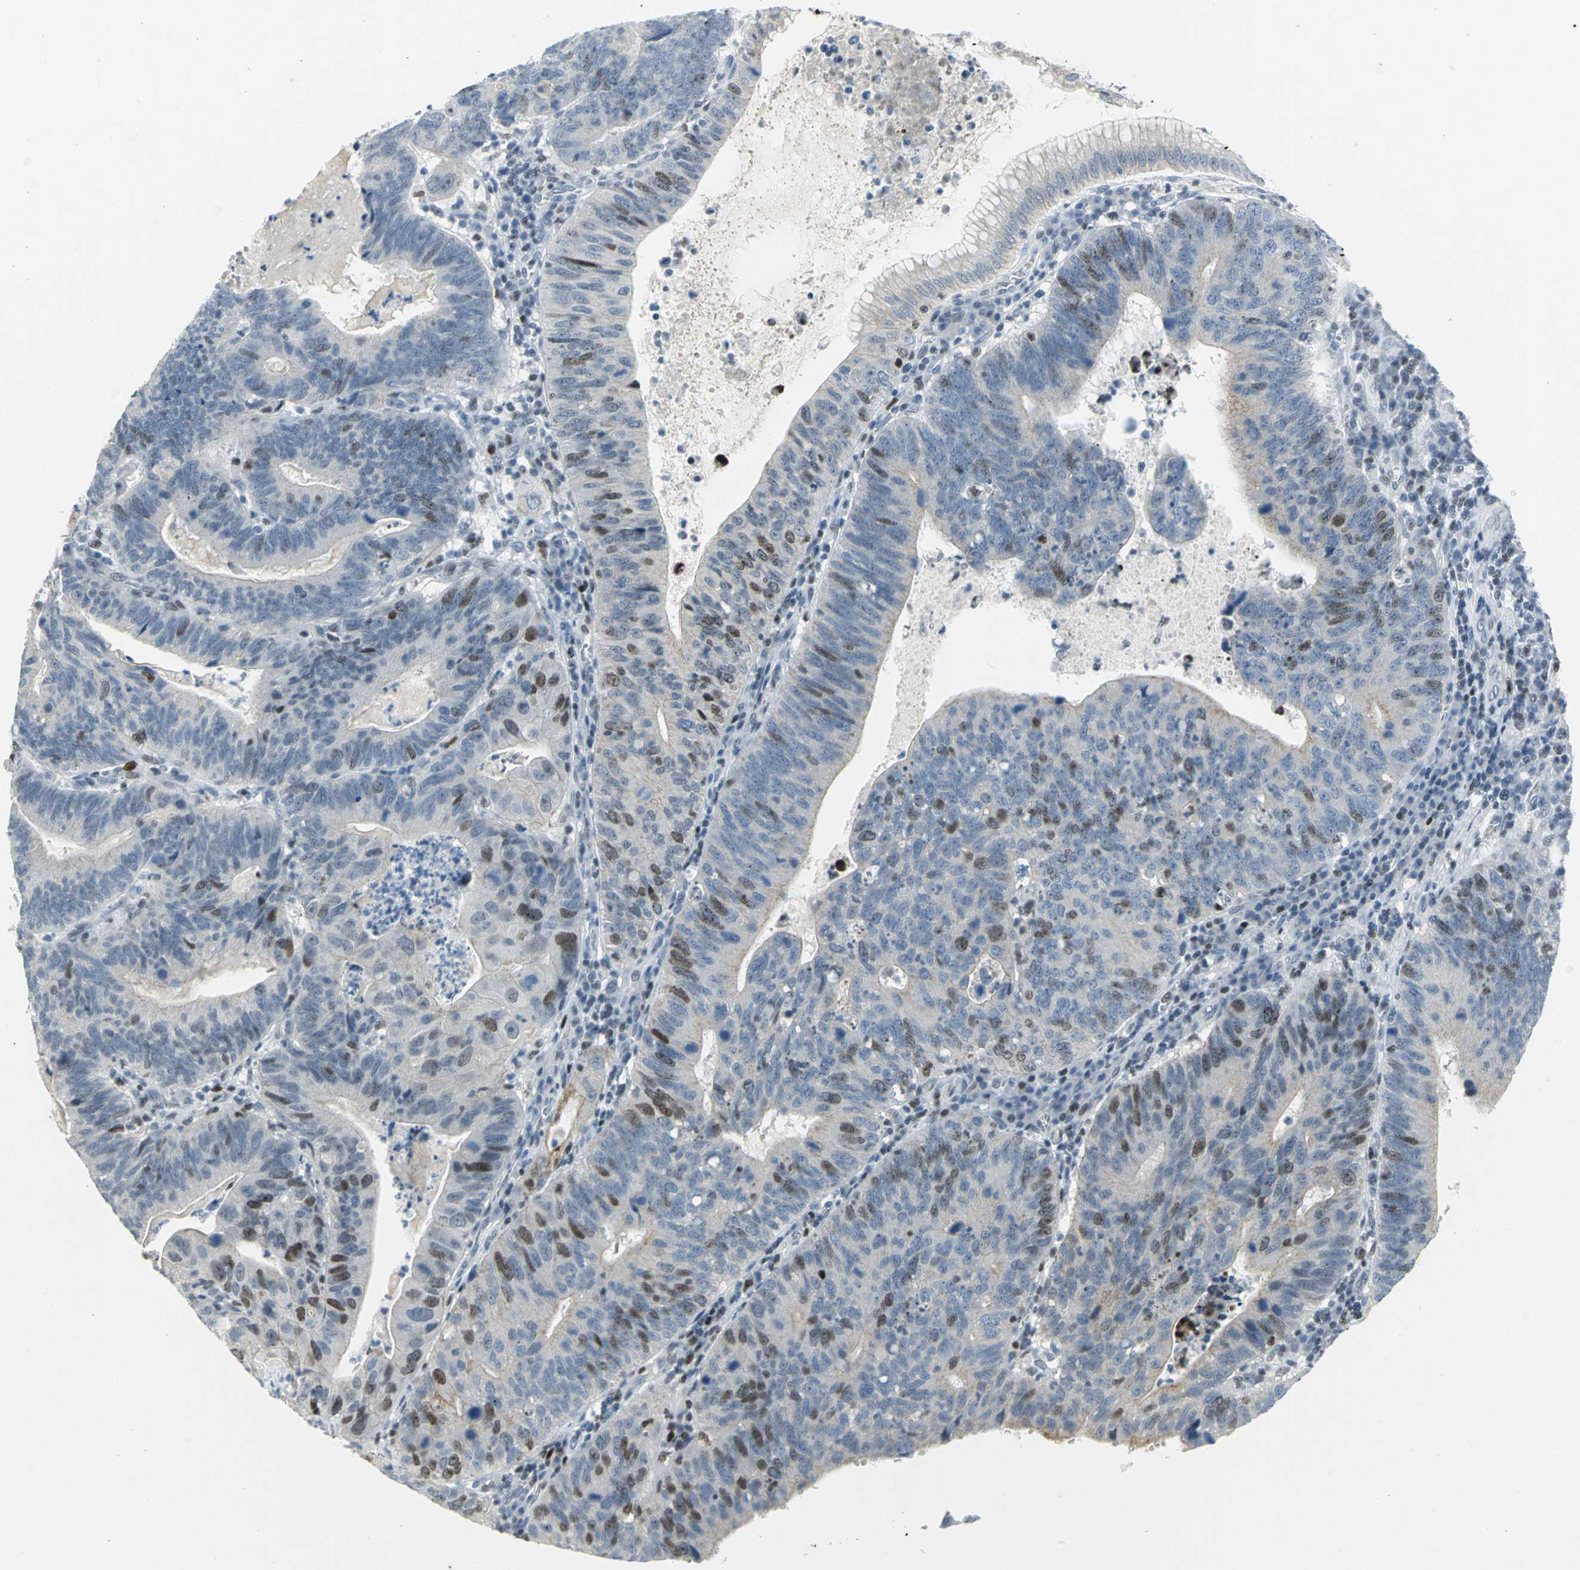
{"staining": {"intensity": "moderate", "quantity": "25%-75%", "location": "nuclear"}, "tissue": "stomach cancer", "cell_type": "Tumor cells", "image_type": "cancer", "snomed": [{"axis": "morphology", "description": "Adenocarcinoma, NOS"}, {"axis": "topography", "description": "Stomach"}], "caption": "Immunohistochemistry image of human stomach cancer (adenocarcinoma) stained for a protein (brown), which exhibits medium levels of moderate nuclear expression in about 25%-75% of tumor cells.", "gene": "RPA1", "patient": {"sex": "male", "age": 59}}